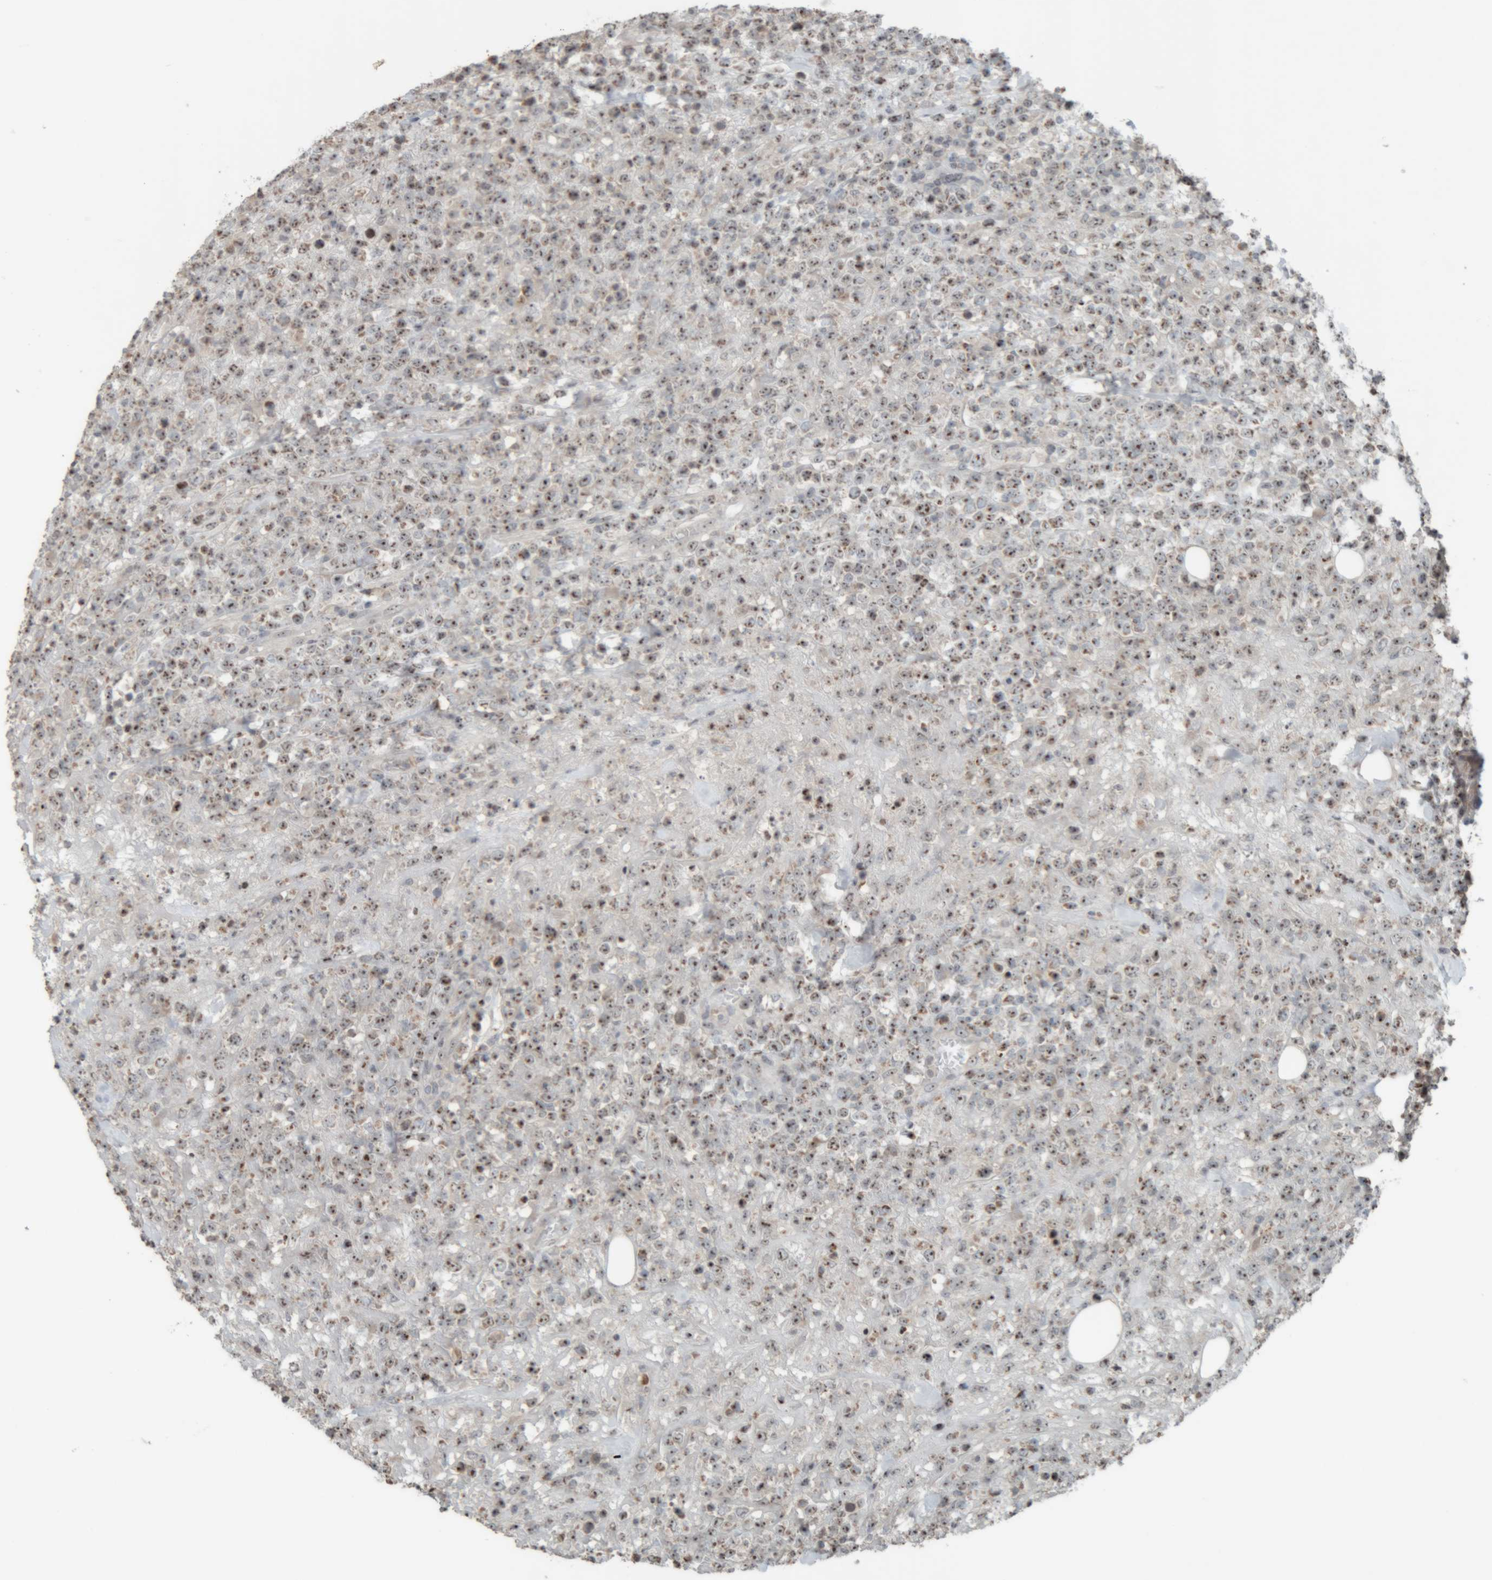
{"staining": {"intensity": "moderate", "quantity": ">75%", "location": "nuclear"}, "tissue": "lymphoma", "cell_type": "Tumor cells", "image_type": "cancer", "snomed": [{"axis": "morphology", "description": "Malignant lymphoma, non-Hodgkin's type, High grade"}, {"axis": "topography", "description": "Colon"}], "caption": "The immunohistochemical stain labels moderate nuclear expression in tumor cells of malignant lymphoma, non-Hodgkin's type (high-grade) tissue.", "gene": "RPF1", "patient": {"sex": "female", "age": 53}}